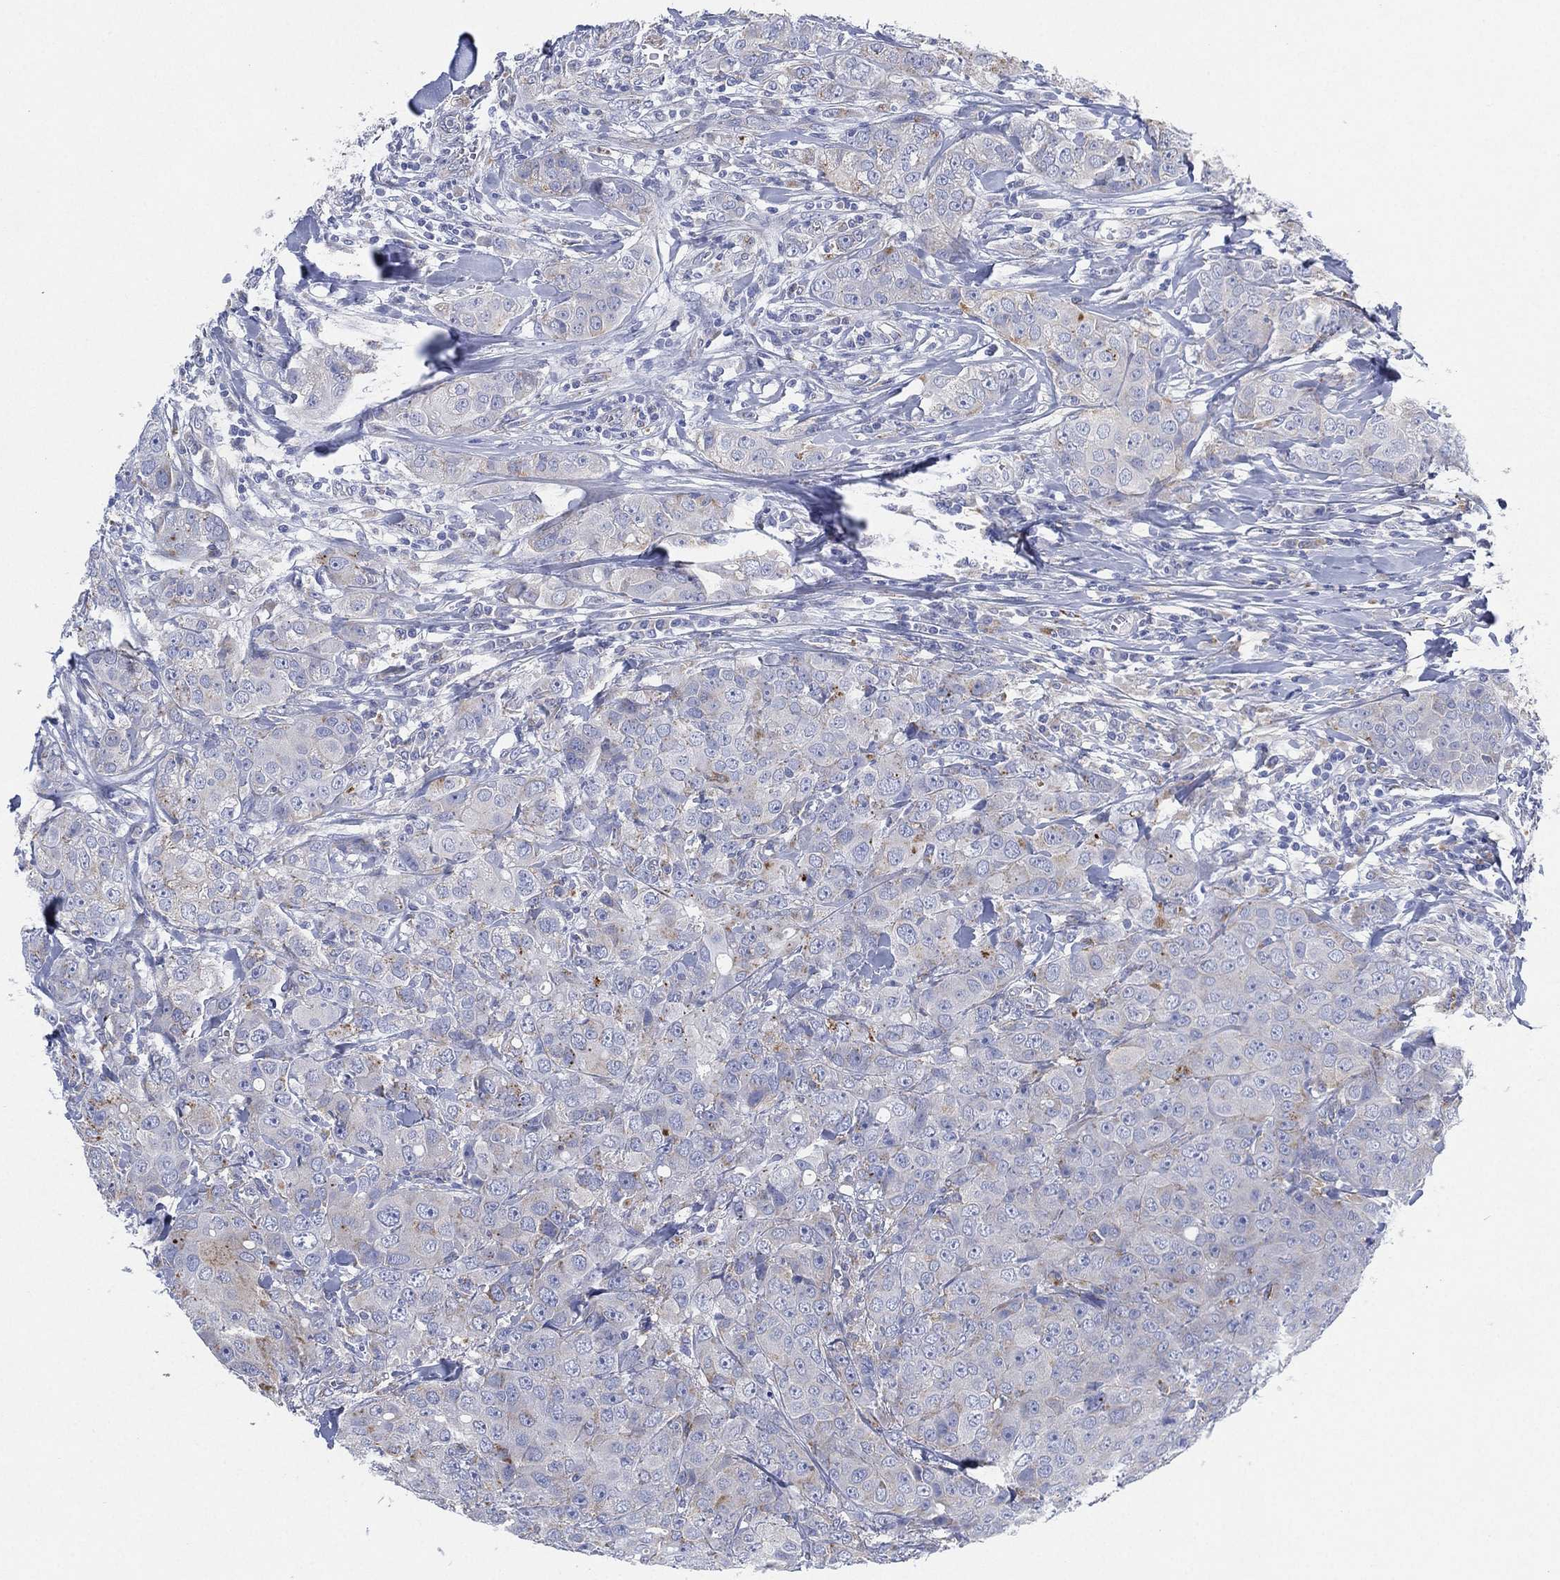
{"staining": {"intensity": "moderate", "quantity": "<25%", "location": "cytoplasmic/membranous"}, "tissue": "breast cancer", "cell_type": "Tumor cells", "image_type": "cancer", "snomed": [{"axis": "morphology", "description": "Duct carcinoma"}, {"axis": "topography", "description": "Breast"}], "caption": "Moderate cytoplasmic/membranous protein positivity is identified in about <25% of tumor cells in infiltrating ductal carcinoma (breast).", "gene": "GALNS", "patient": {"sex": "female", "age": 43}}